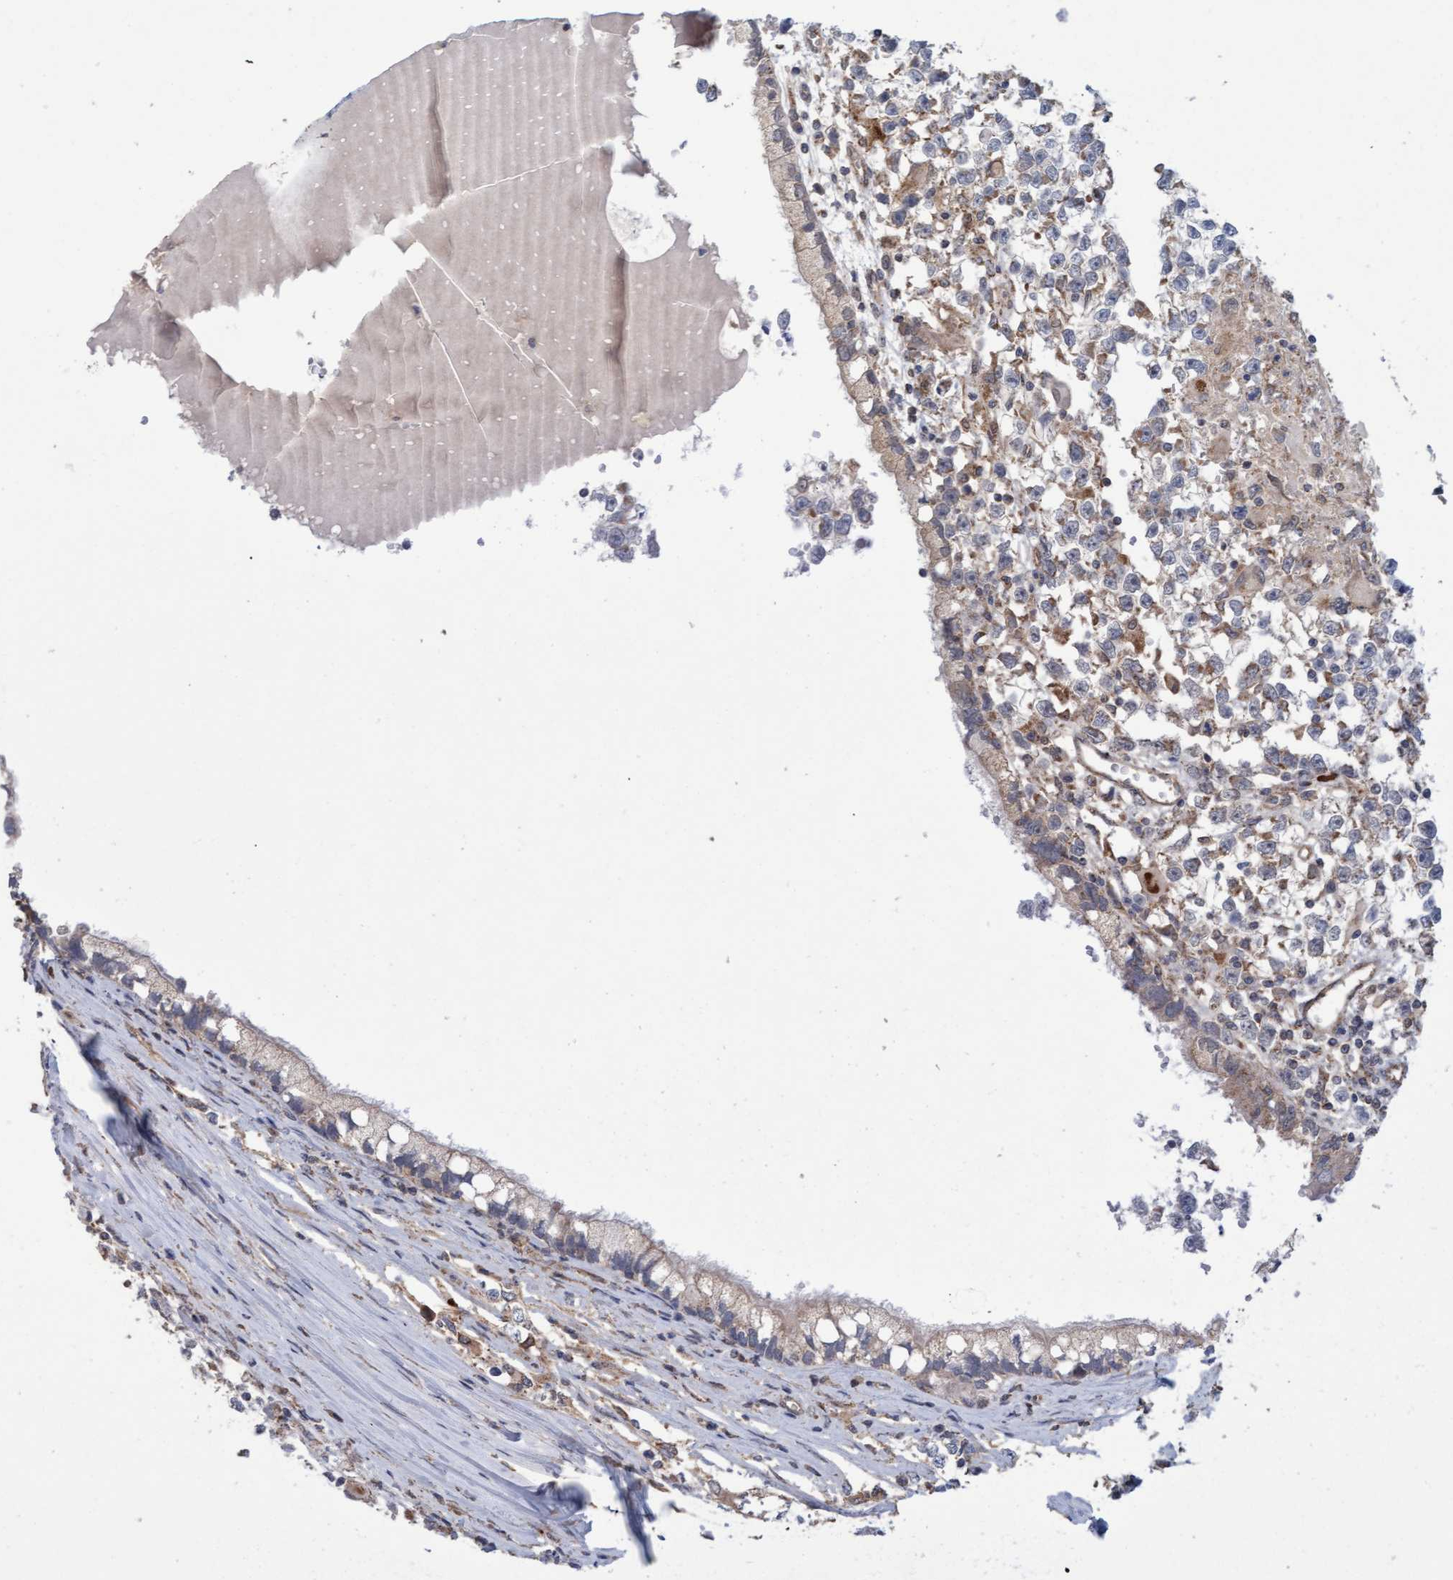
{"staining": {"intensity": "weak", "quantity": "25%-75%", "location": "cytoplasmic/membranous"}, "tissue": "testis cancer", "cell_type": "Tumor cells", "image_type": "cancer", "snomed": [{"axis": "morphology", "description": "Seminoma, NOS"}, {"axis": "morphology", "description": "Carcinoma, Embryonal, NOS"}, {"axis": "topography", "description": "Testis"}], "caption": "This is a micrograph of immunohistochemistry staining of testis embryonal carcinoma, which shows weak expression in the cytoplasmic/membranous of tumor cells.", "gene": "MGLL", "patient": {"sex": "male", "age": 51}}